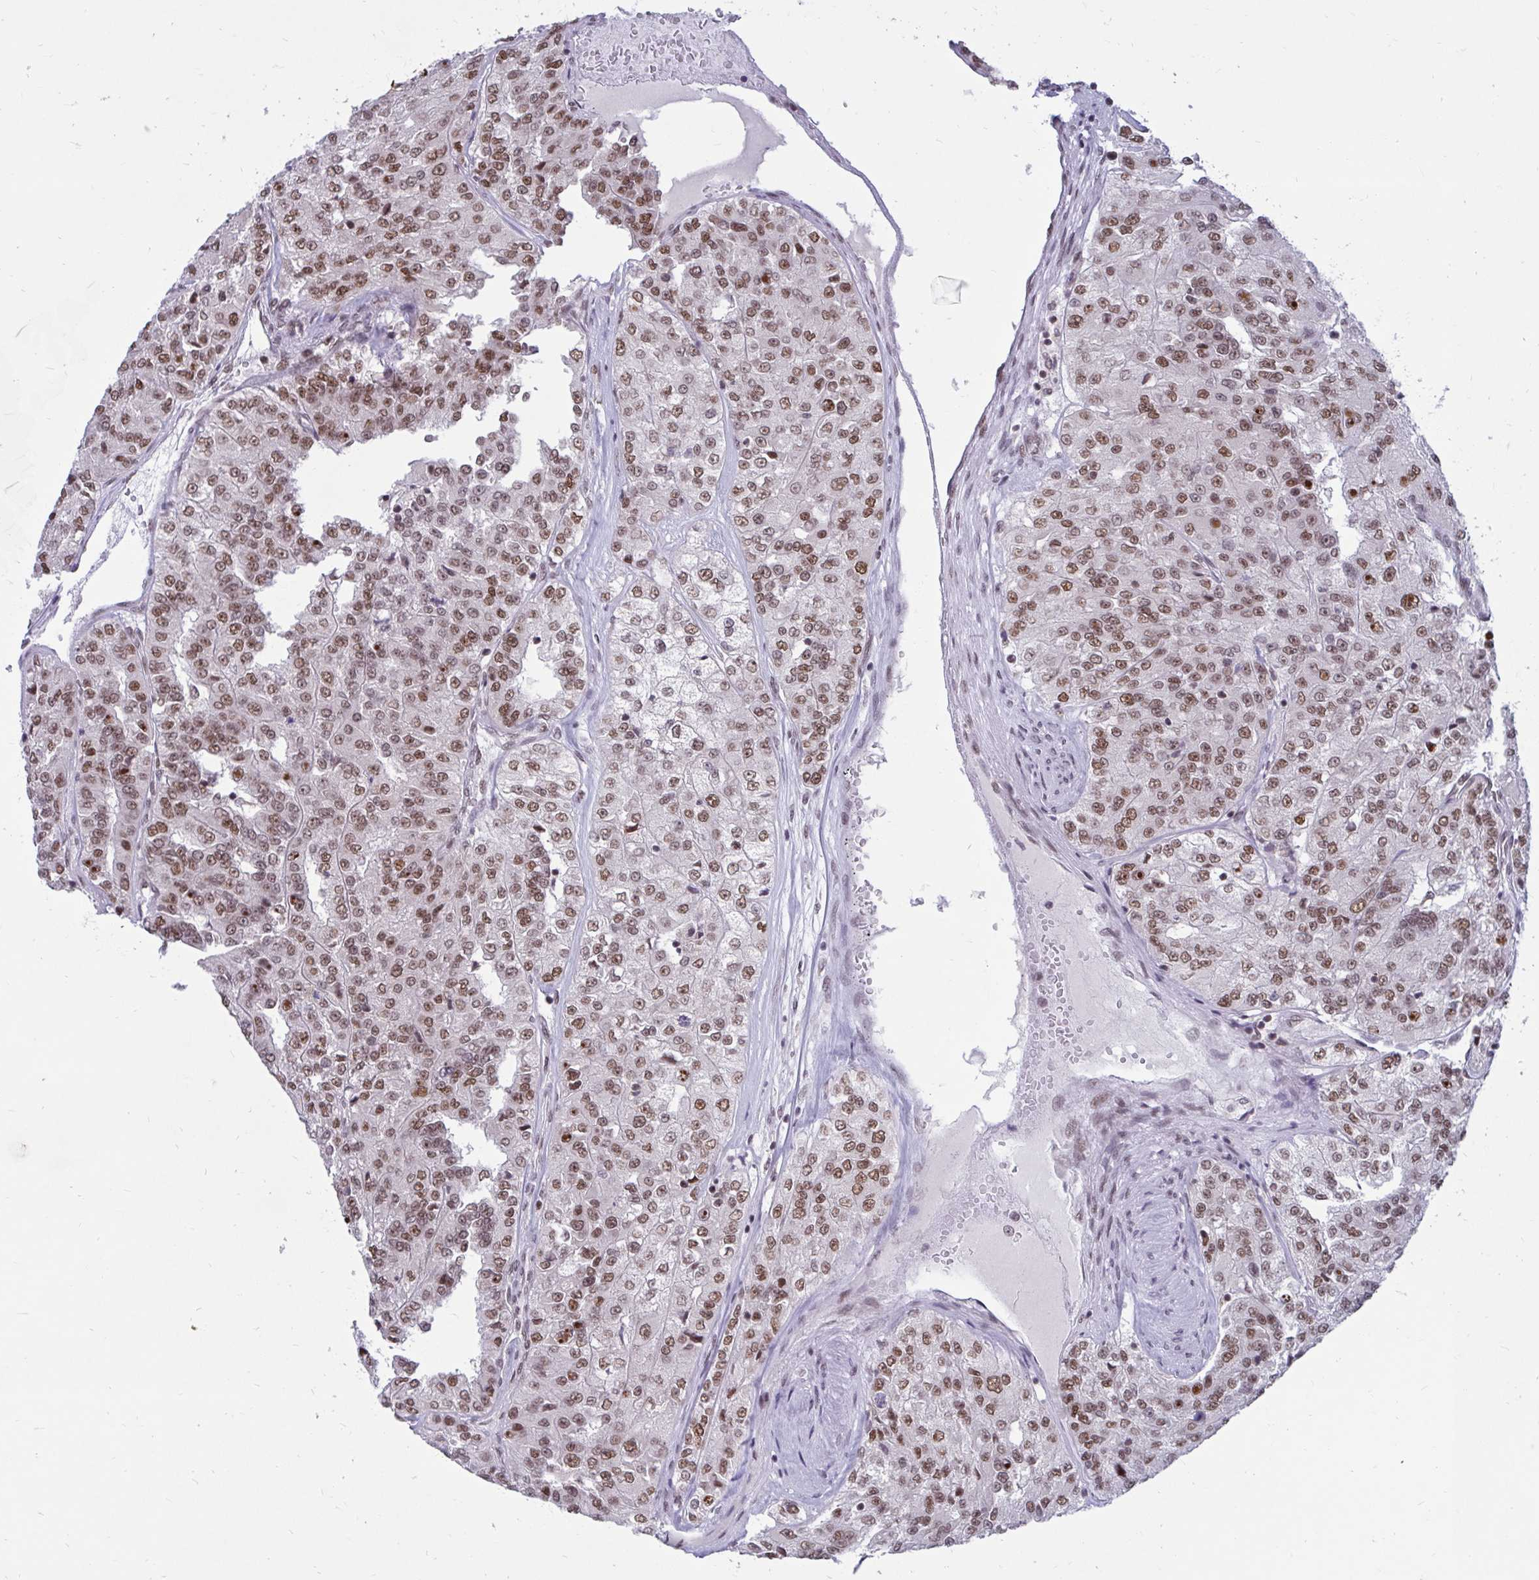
{"staining": {"intensity": "moderate", "quantity": ">75%", "location": "nuclear"}, "tissue": "renal cancer", "cell_type": "Tumor cells", "image_type": "cancer", "snomed": [{"axis": "morphology", "description": "Adenocarcinoma, NOS"}, {"axis": "topography", "description": "Kidney"}], "caption": "Renal adenocarcinoma stained for a protein (brown) reveals moderate nuclear positive staining in approximately >75% of tumor cells.", "gene": "PHF10", "patient": {"sex": "female", "age": 63}}